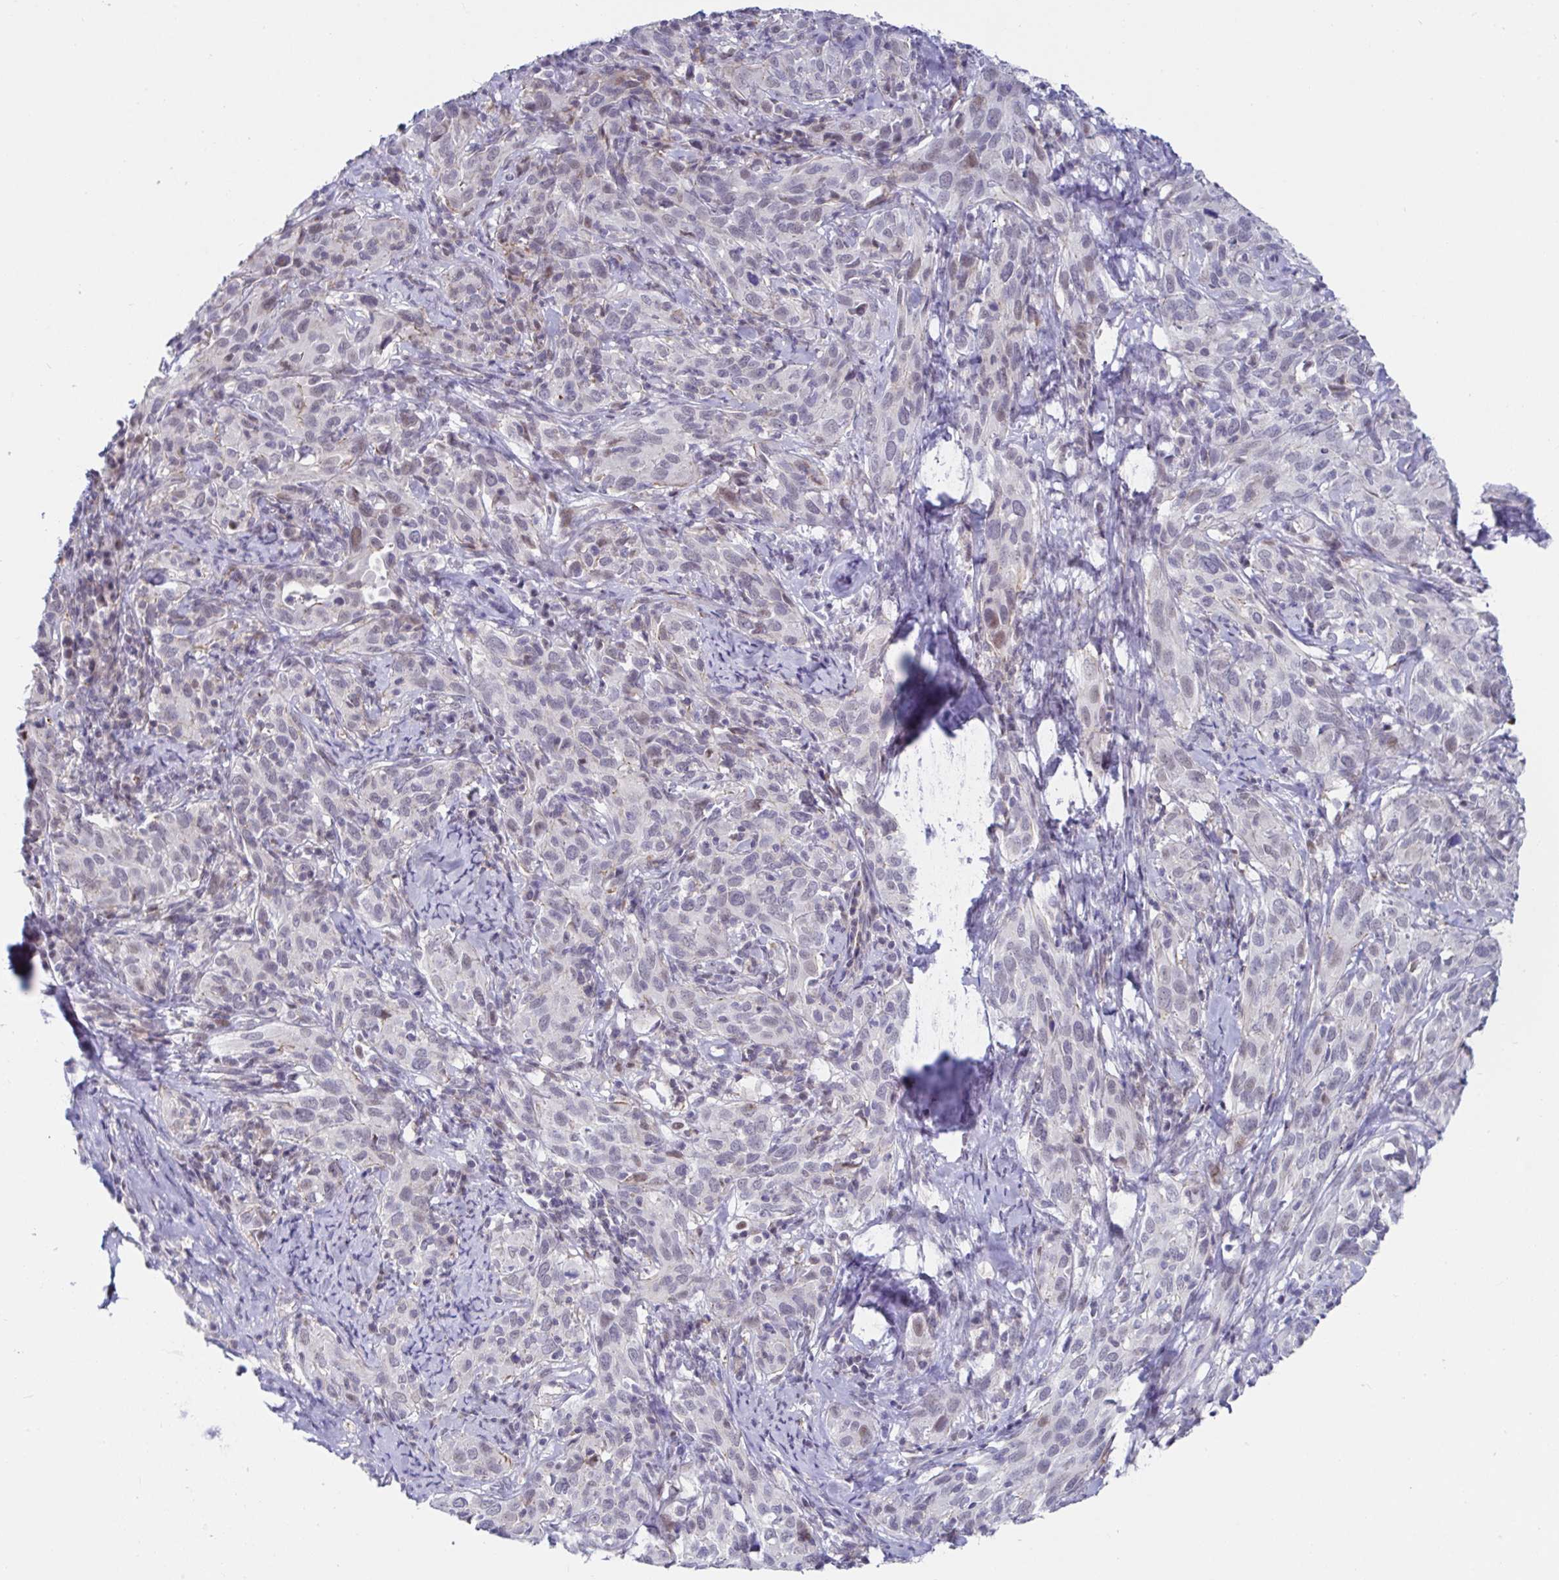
{"staining": {"intensity": "negative", "quantity": "none", "location": "none"}, "tissue": "cervical cancer", "cell_type": "Tumor cells", "image_type": "cancer", "snomed": [{"axis": "morphology", "description": "Normal tissue, NOS"}, {"axis": "morphology", "description": "Squamous cell carcinoma, NOS"}, {"axis": "topography", "description": "Cervix"}], "caption": "Protein analysis of cervical cancer (squamous cell carcinoma) displays no significant positivity in tumor cells.", "gene": "WDR72", "patient": {"sex": "female", "age": 51}}